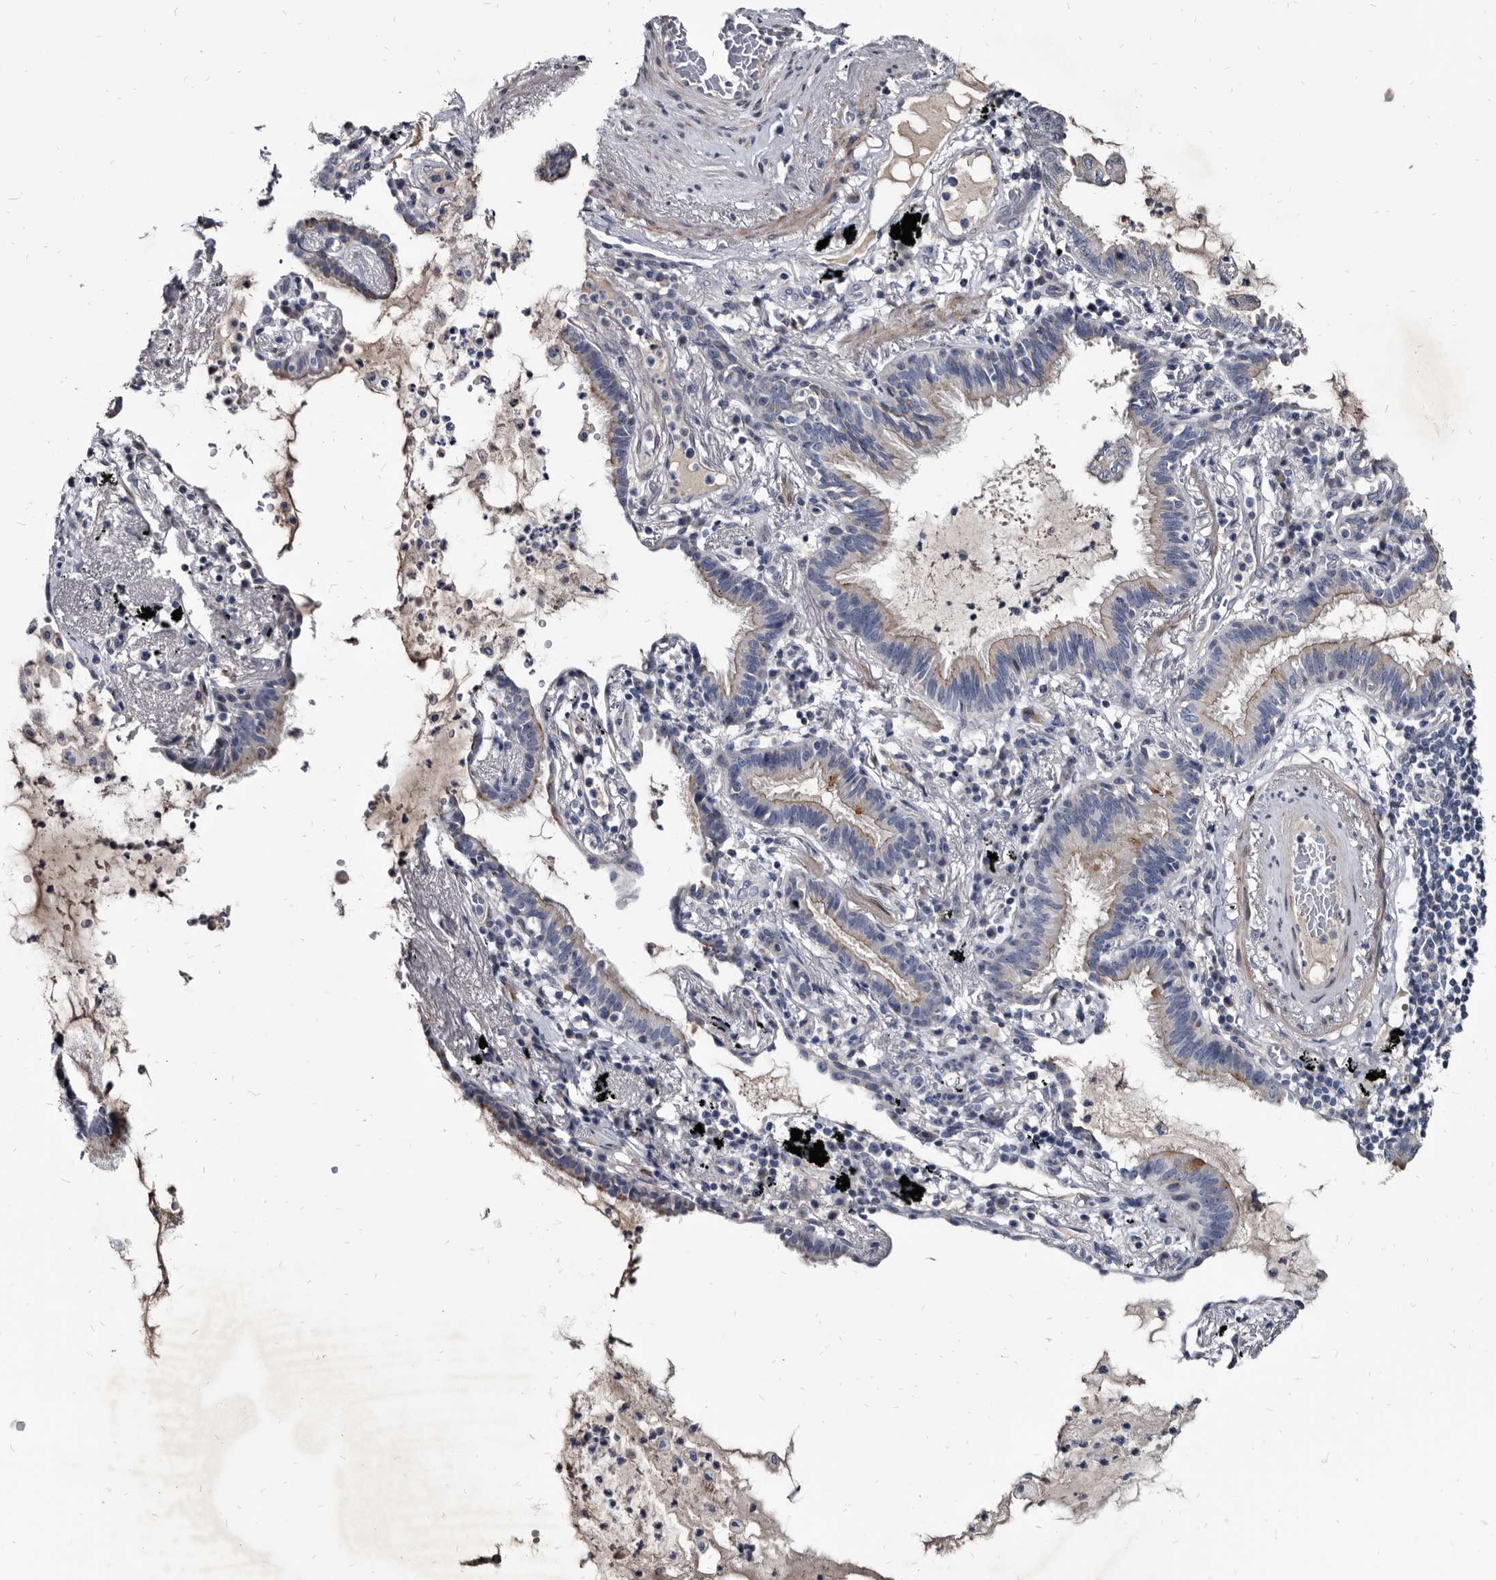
{"staining": {"intensity": "weak", "quantity": "<25%", "location": "cytoplasmic/membranous"}, "tissue": "lung cancer", "cell_type": "Tumor cells", "image_type": "cancer", "snomed": [{"axis": "morphology", "description": "Adenocarcinoma, NOS"}, {"axis": "topography", "description": "Lung"}], "caption": "Immunohistochemistry micrograph of neoplastic tissue: human lung cancer stained with DAB exhibits no significant protein expression in tumor cells. The staining was performed using DAB to visualize the protein expression in brown, while the nuclei were stained in blue with hematoxylin (Magnification: 20x).", "gene": "PRSS8", "patient": {"sex": "female", "age": 70}}